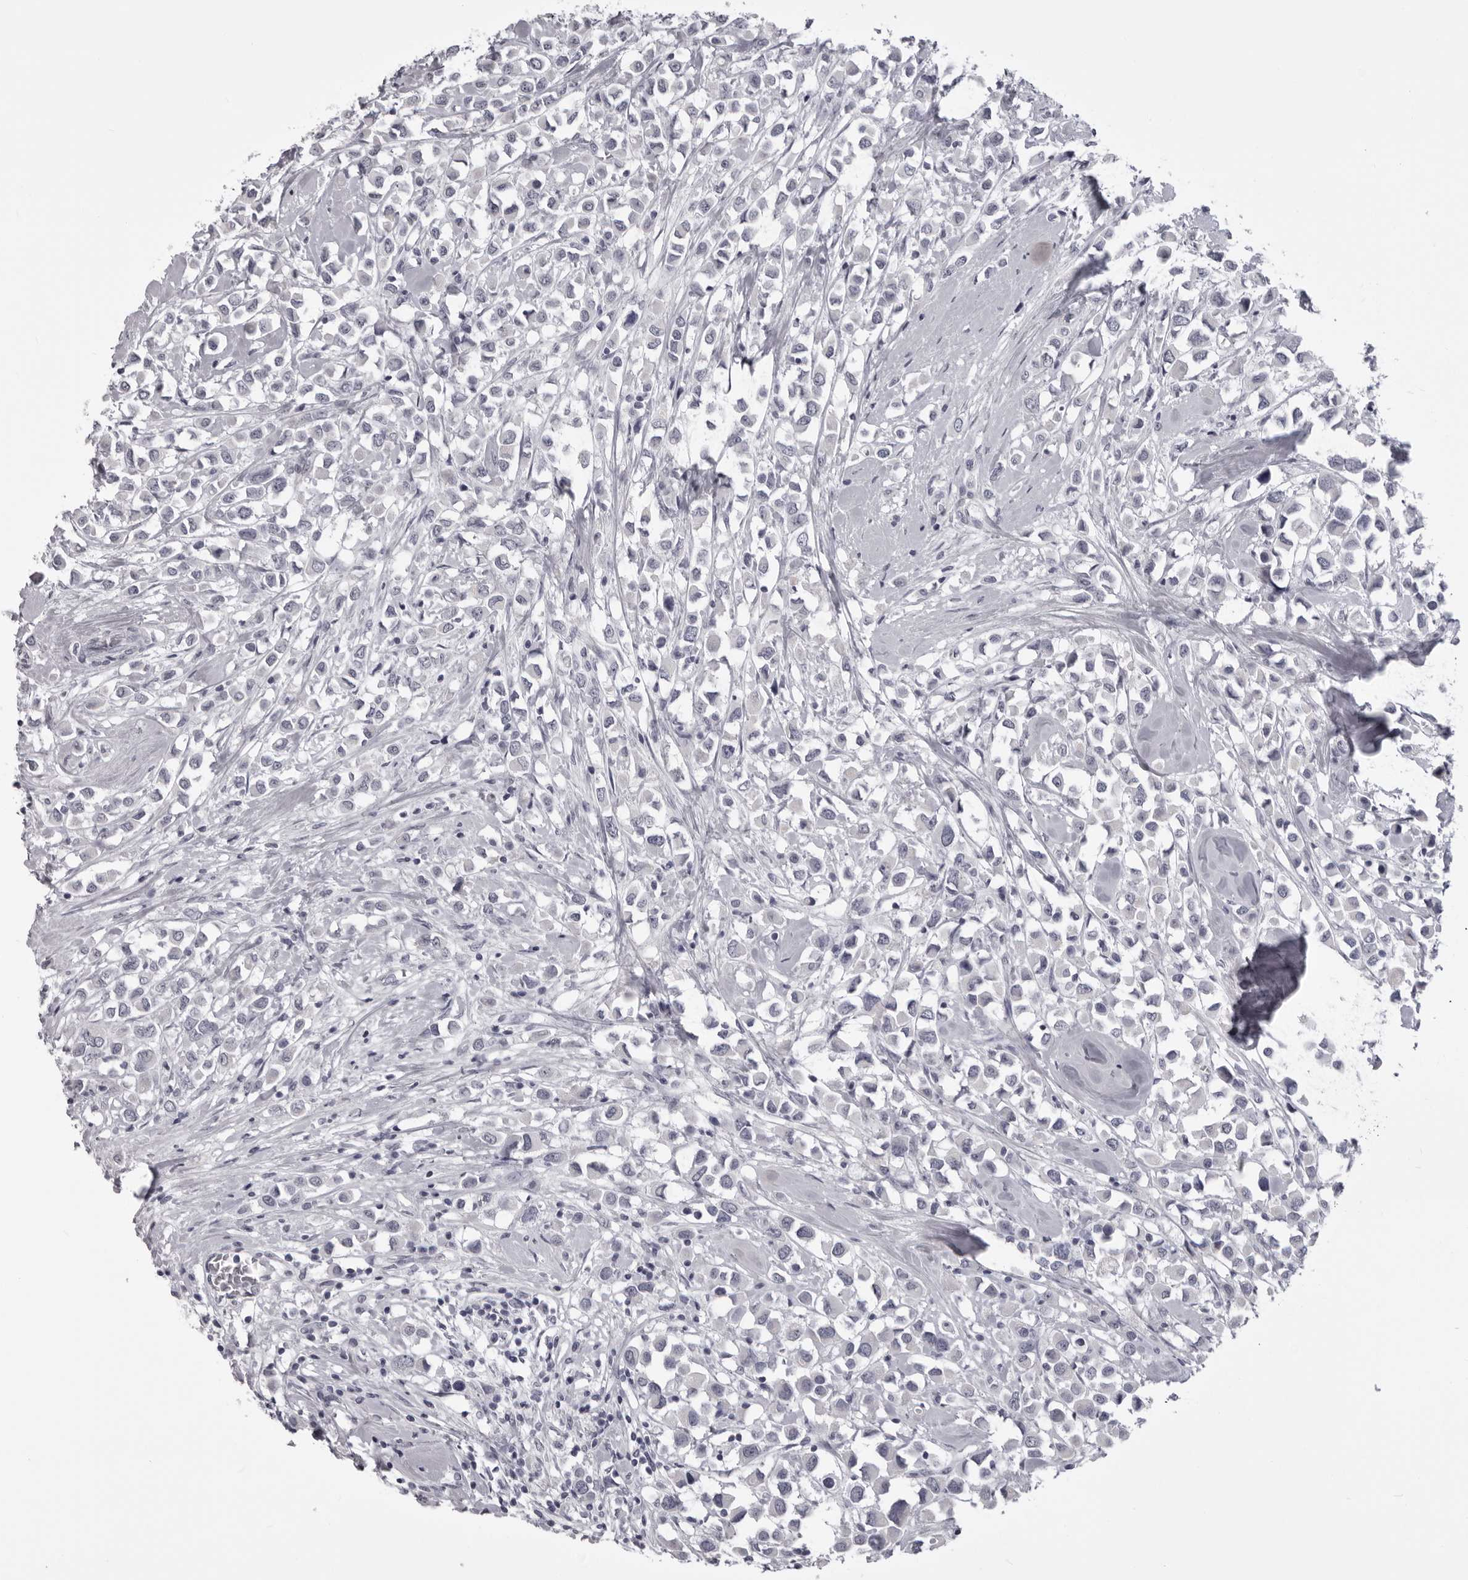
{"staining": {"intensity": "negative", "quantity": "none", "location": "none"}, "tissue": "breast cancer", "cell_type": "Tumor cells", "image_type": "cancer", "snomed": [{"axis": "morphology", "description": "Duct carcinoma"}, {"axis": "topography", "description": "Breast"}], "caption": "Tumor cells are negative for protein expression in human breast cancer (intraductal carcinoma). The staining was performed using DAB (3,3'-diaminobenzidine) to visualize the protein expression in brown, while the nuclei were stained in blue with hematoxylin (Magnification: 20x).", "gene": "EPHA10", "patient": {"sex": "female", "age": 61}}